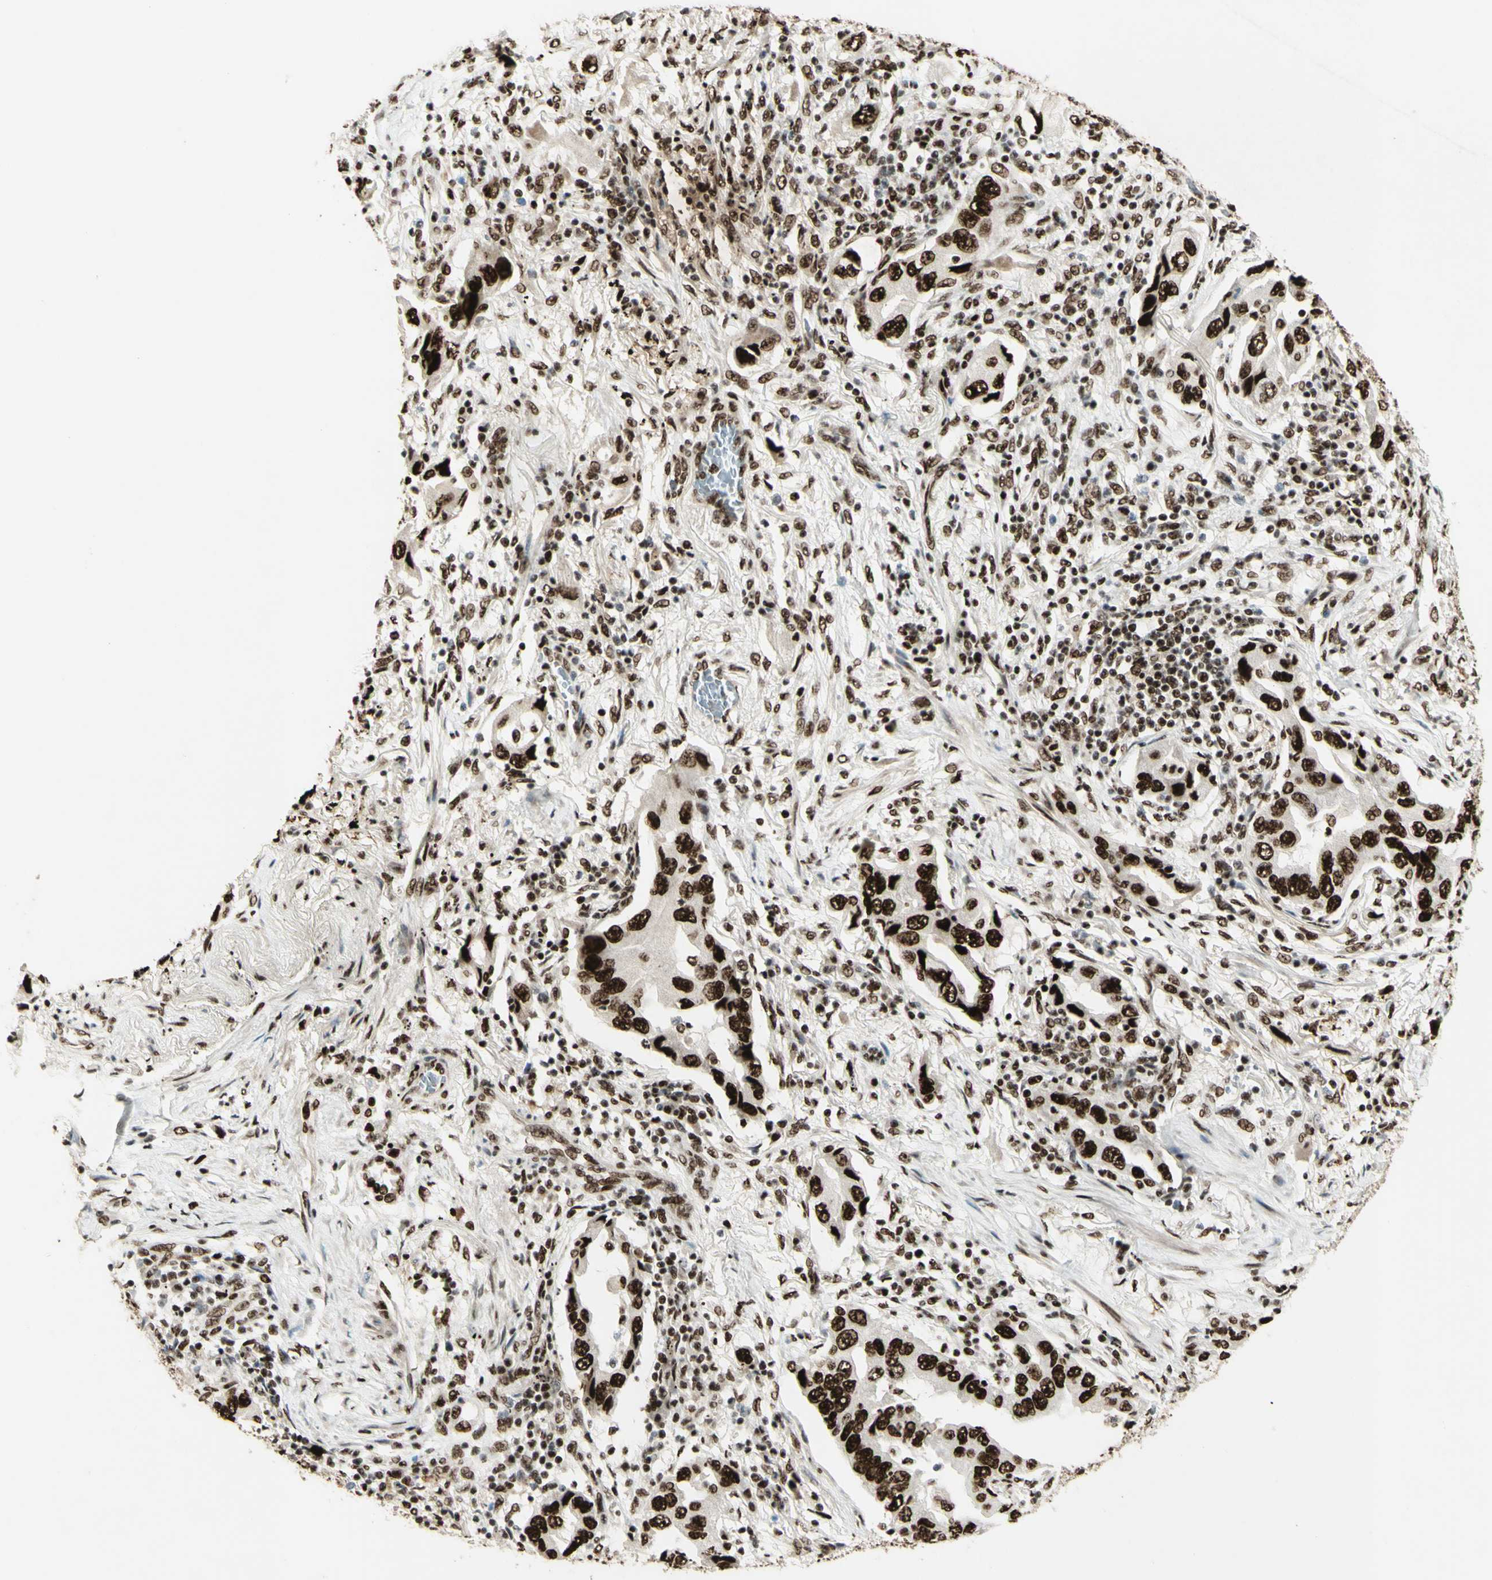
{"staining": {"intensity": "strong", "quantity": ">75%", "location": "nuclear"}, "tissue": "lung cancer", "cell_type": "Tumor cells", "image_type": "cancer", "snomed": [{"axis": "morphology", "description": "Adenocarcinoma, NOS"}, {"axis": "topography", "description": "Lung"}], "caption": "There is high levels of strong nuclear positivity in tumor cells of lung cancer (adenocarcinoma), as demonstrated by immunohistochemical staining (brown color).", "gene": "DHX9", "patient": {"sex": "female", "age": 65}}